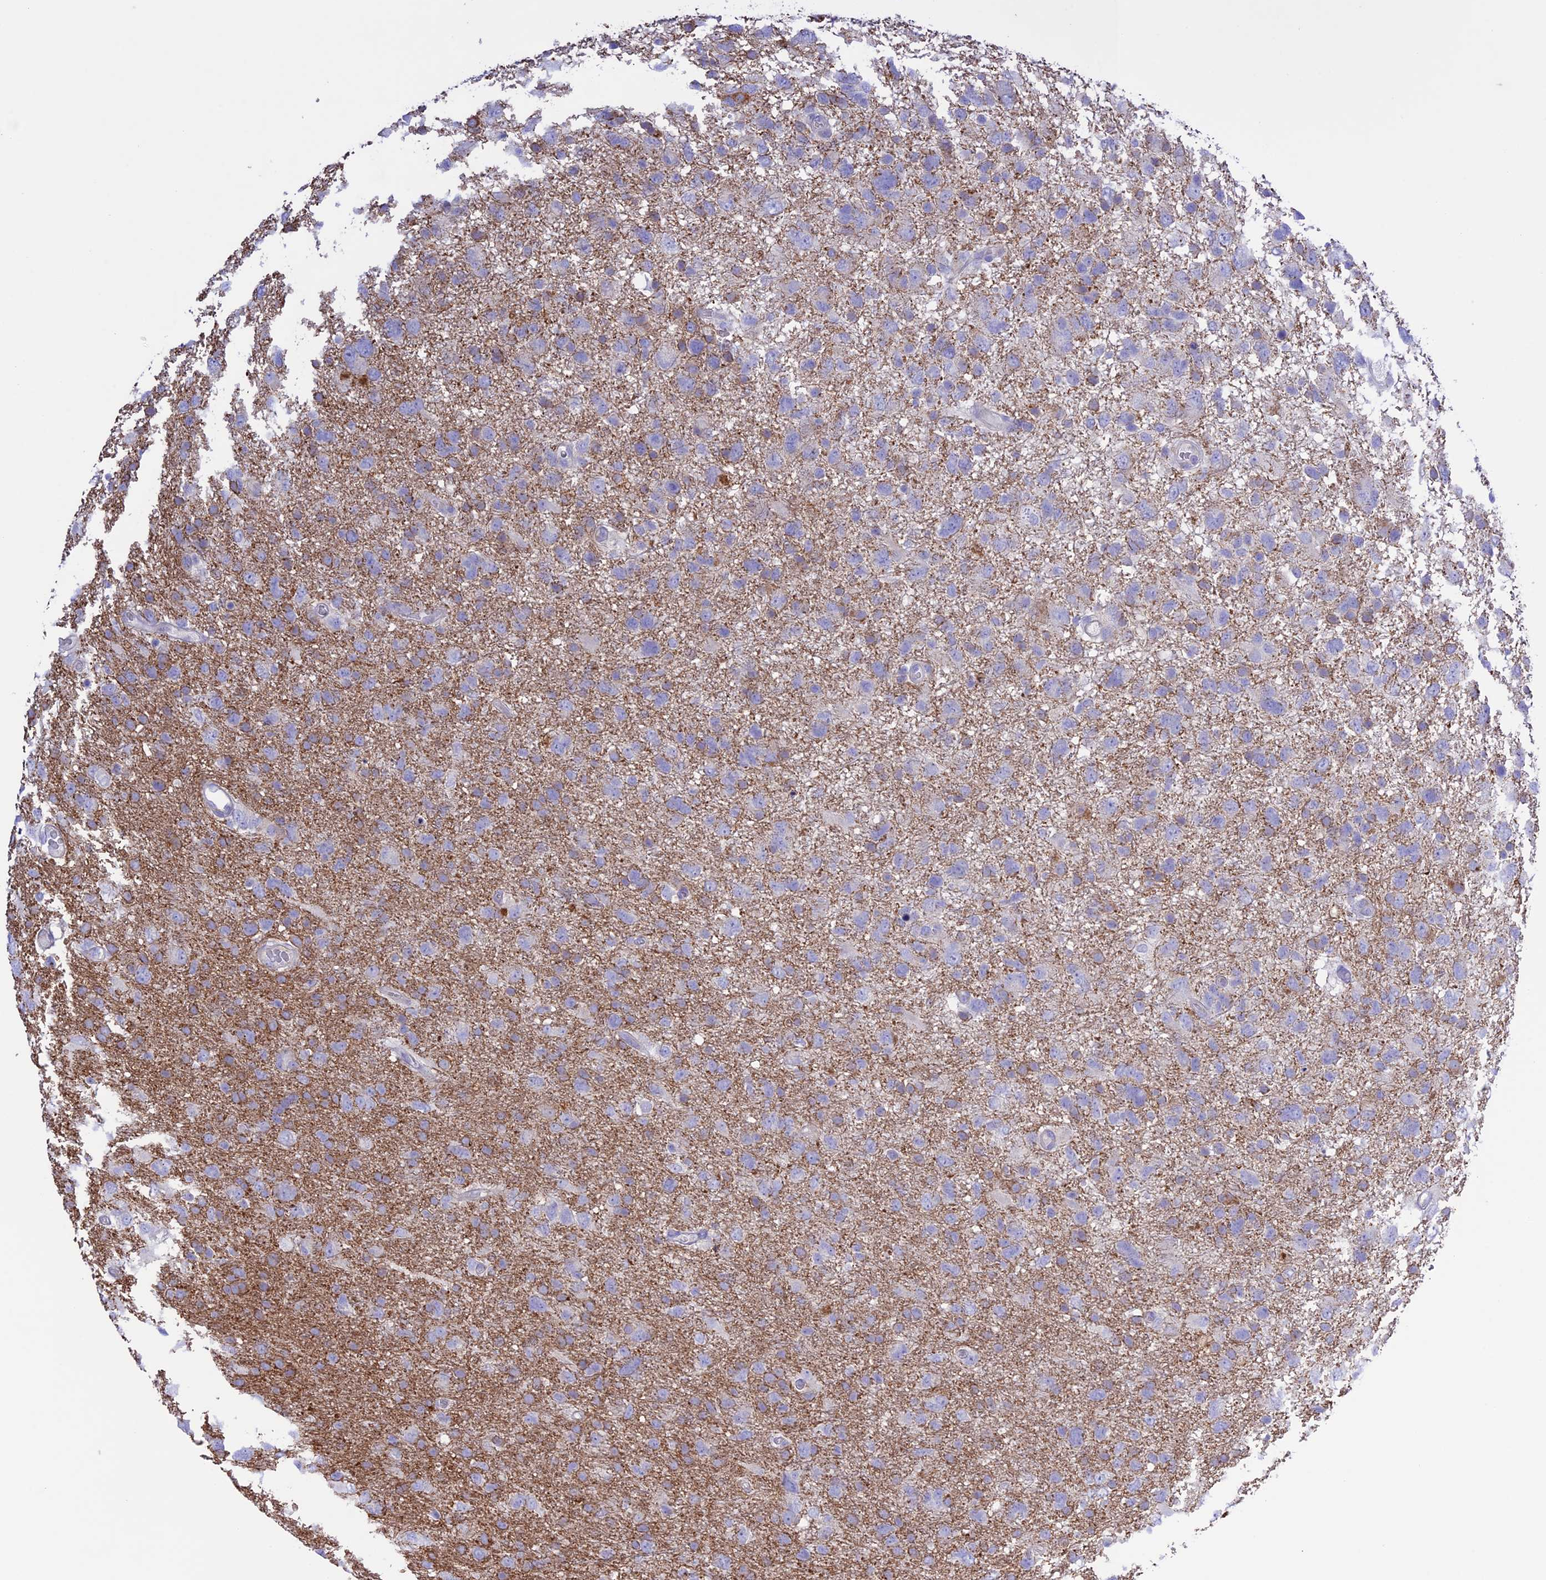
{"staining": {"intensity": "negative", "quantity": "none", "location": "none"}, "tissue": "glioma", "cell_type": "Tumor cells", "image_type": "cancer", "snomed": [{"axis": "morphology", "description": "Glioma, malignant, High grade"}, {"axis": "topography", "description": "Brain"}], "caption": "Glioma stained for a protein using IHC shows no positivity tumor cells.", "gene": "CHSY3", "patient": {"sex": "male", "age": 61}}